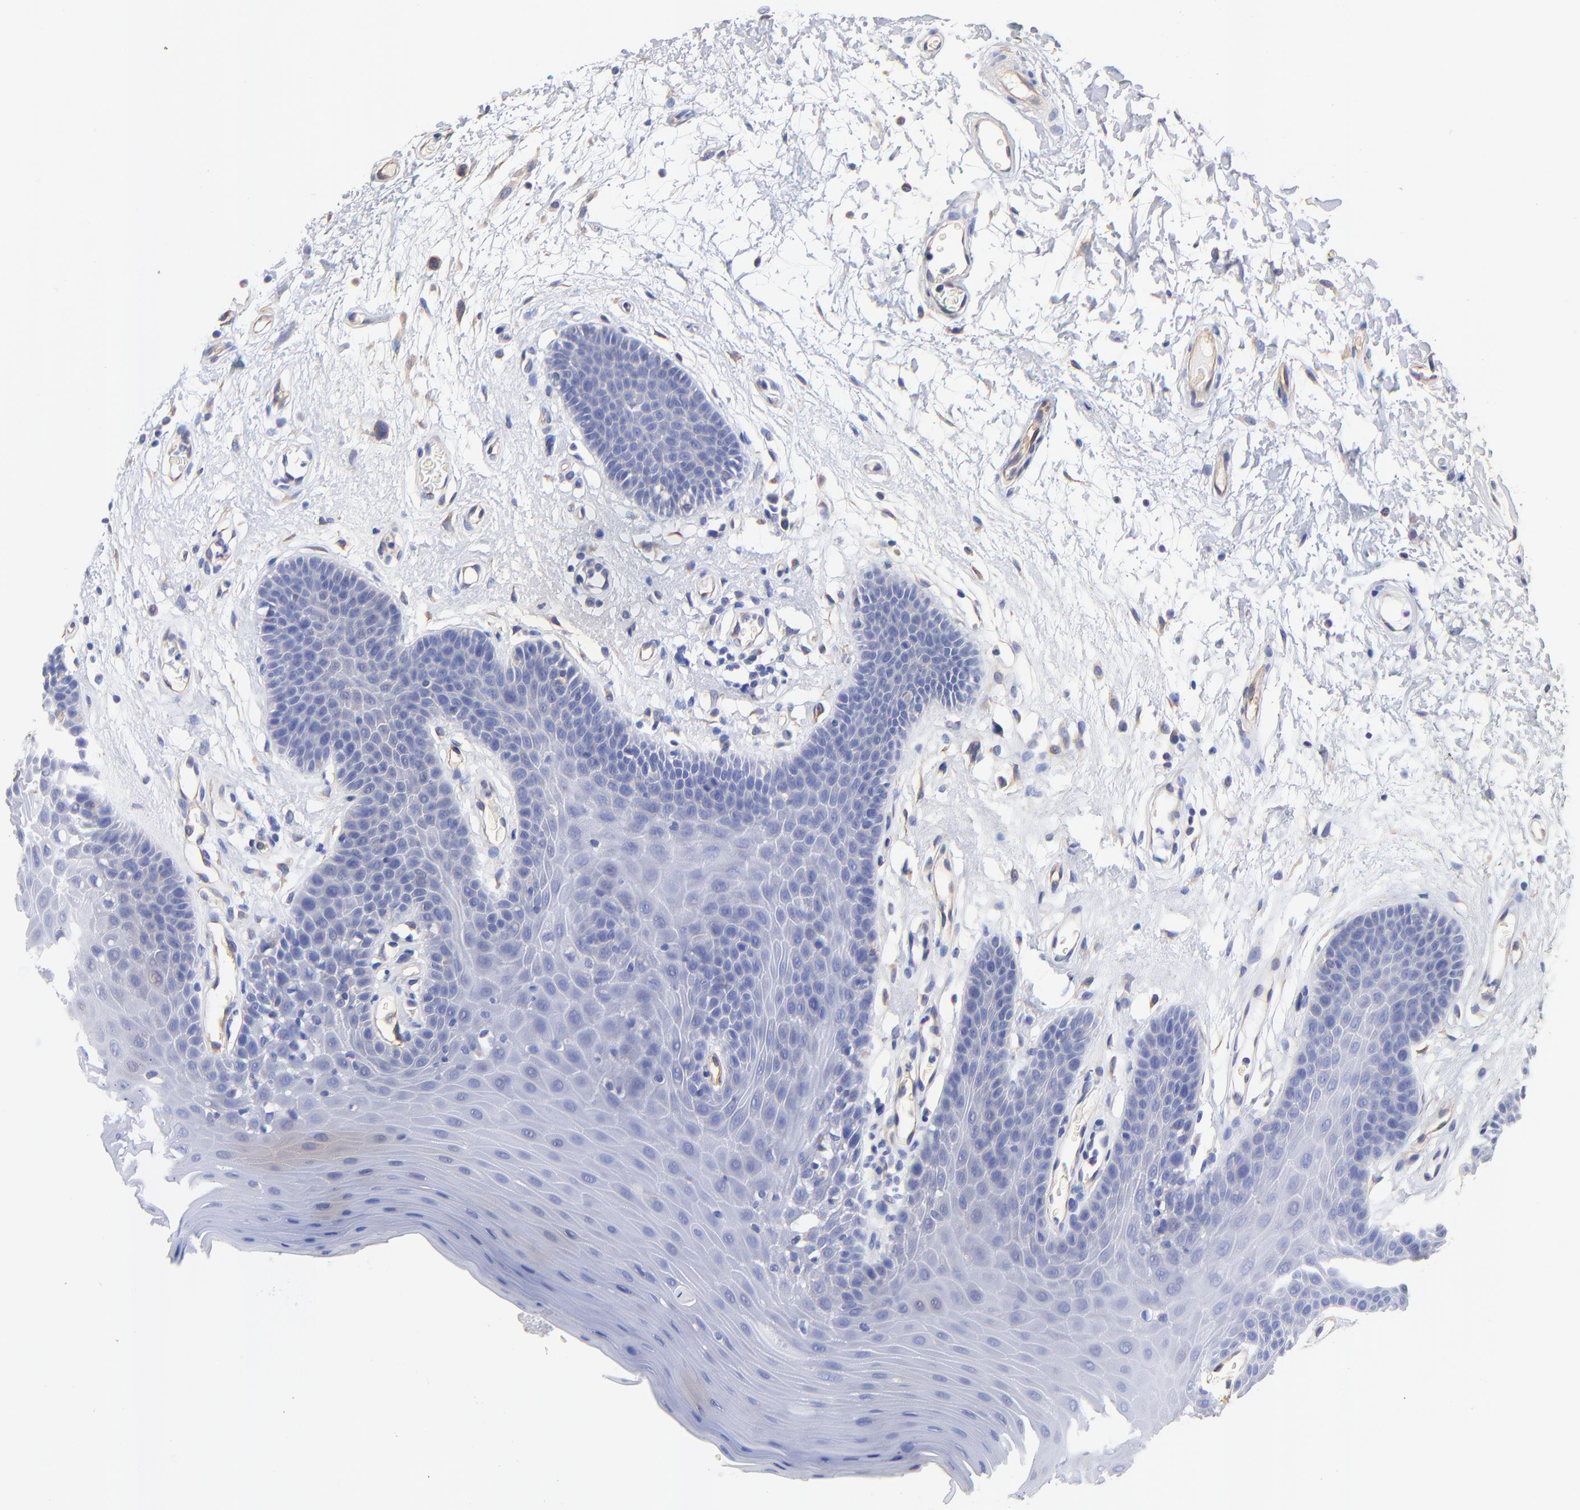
{"staining": {"intensity": "negative", "quantity": "none", "location": "none"}, "tissue": "oral mucosa", "cell_type": "Squamous epithelial cells", "image_type": "normal", "snomed": [{"axis": "morphology", "description": "Normal tissue, NOS"}, {"axis": "morphology", "description": "Squamous cell carcinoma, NOS"}, {"axis": "topography", "description": "Skeletal muscle"}, {"axis": "topography", "description": "Oral tissue"}, {"axis": "topography", "description": "Head-Neck"}], "caption": "High magnification brightfield microscopy of benign oral mucosa stained with DAB (3,3'-diaminobenzidine) (brown) and counterstained with hematoxylin (blue): squamous epithelial cells show no significant positivity. (DAB immunohistochemistry (IHC) with hematoxylin counter stain).", "gene": "SLC44A2", "patient": {"sex": "male", "age": 71}}